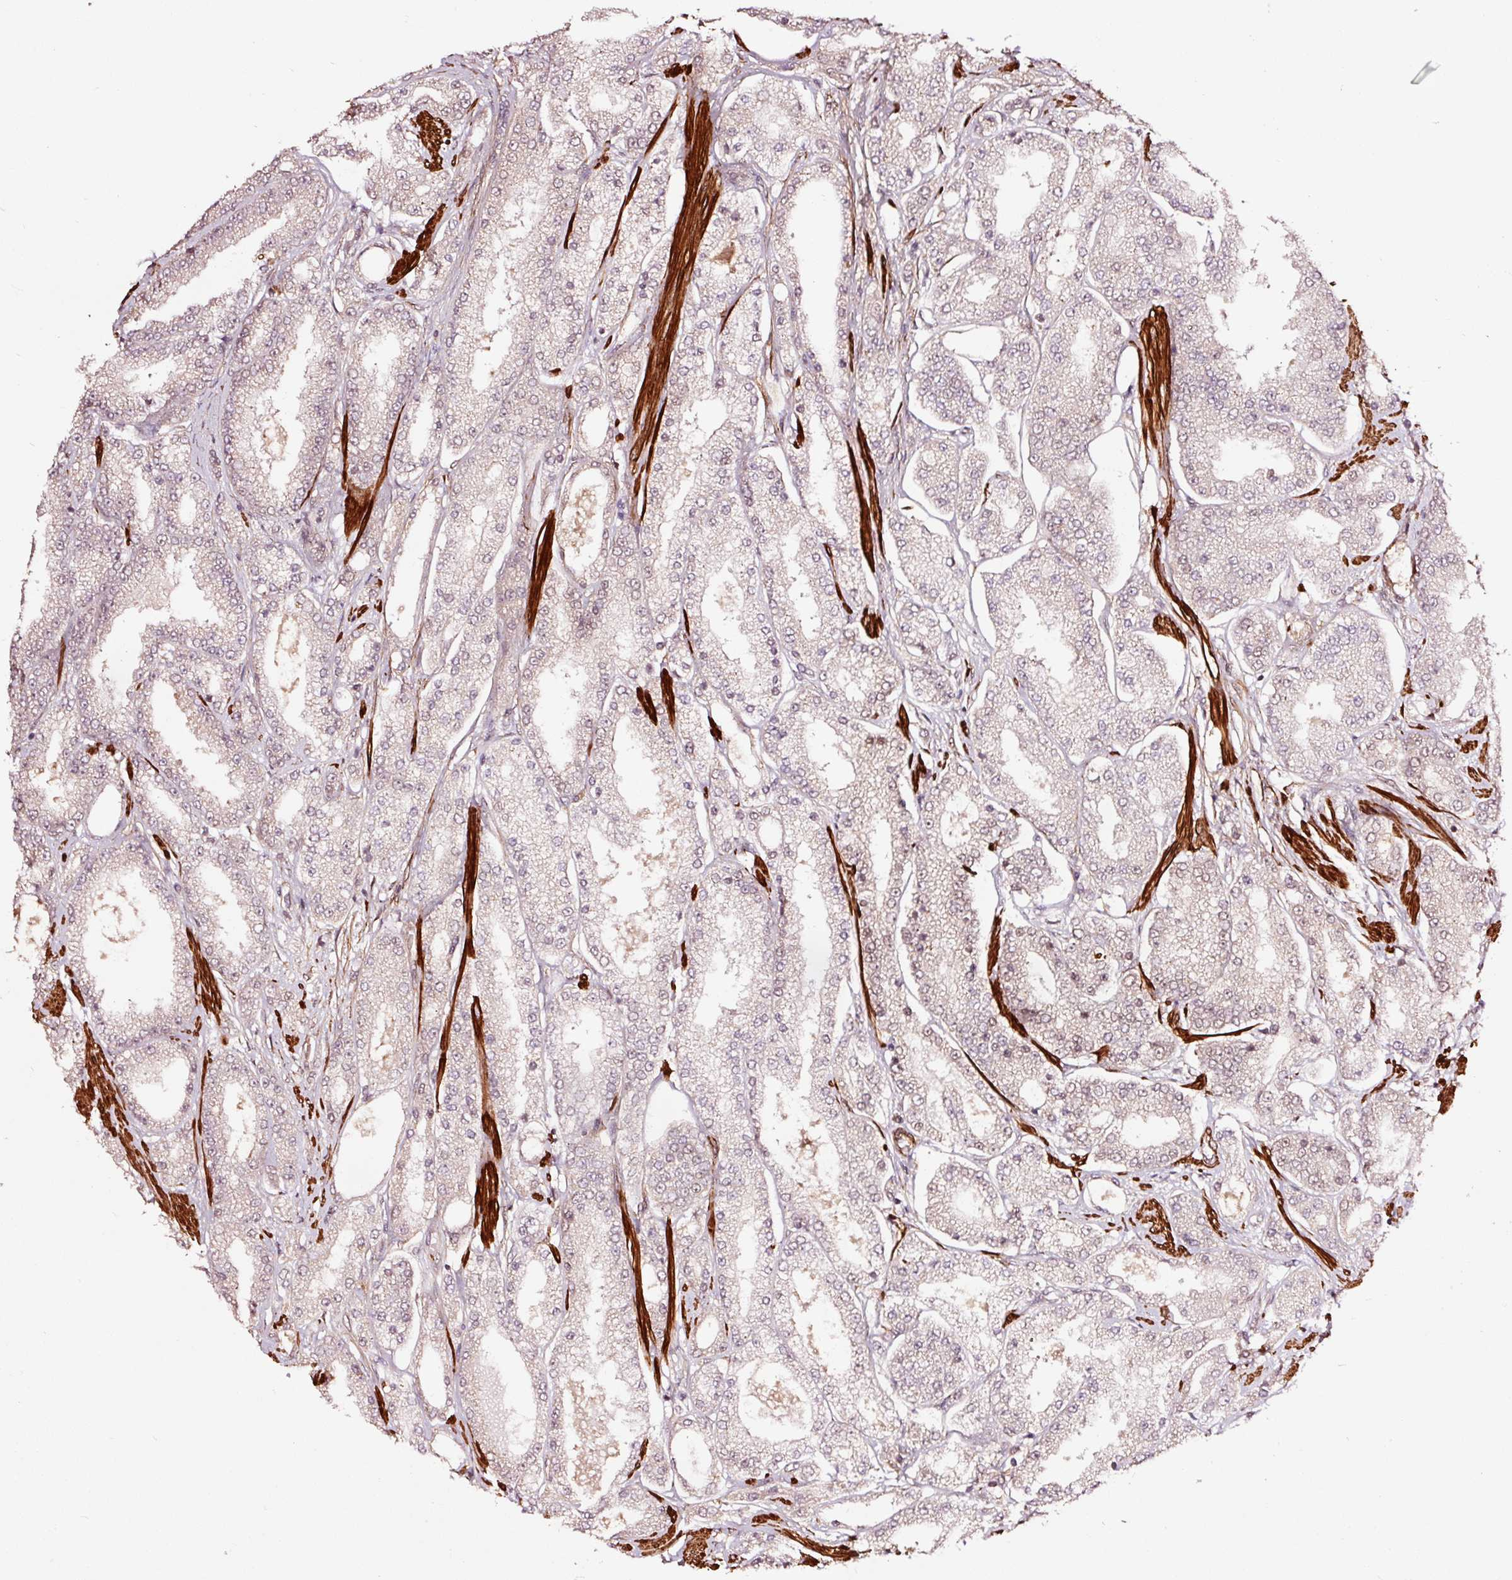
{"staining": {"intensity": "negative", "quantity": "none", "location": "none"}, "tissue": "prostate cancer", "cell_type": "Tumor cells", "image_type": "cancer", "snomed": [{"axis": "morphology", "description": "Adenocarcinoma, High grade"}, {"axis": "topography", "description": "Prostate"}], "caption": "Human prostate cancer stained for a protein using IHC displays no positivity in tumor cells.", "gene": "TPM1", "patient": {"sex": "male", "age": 69}}